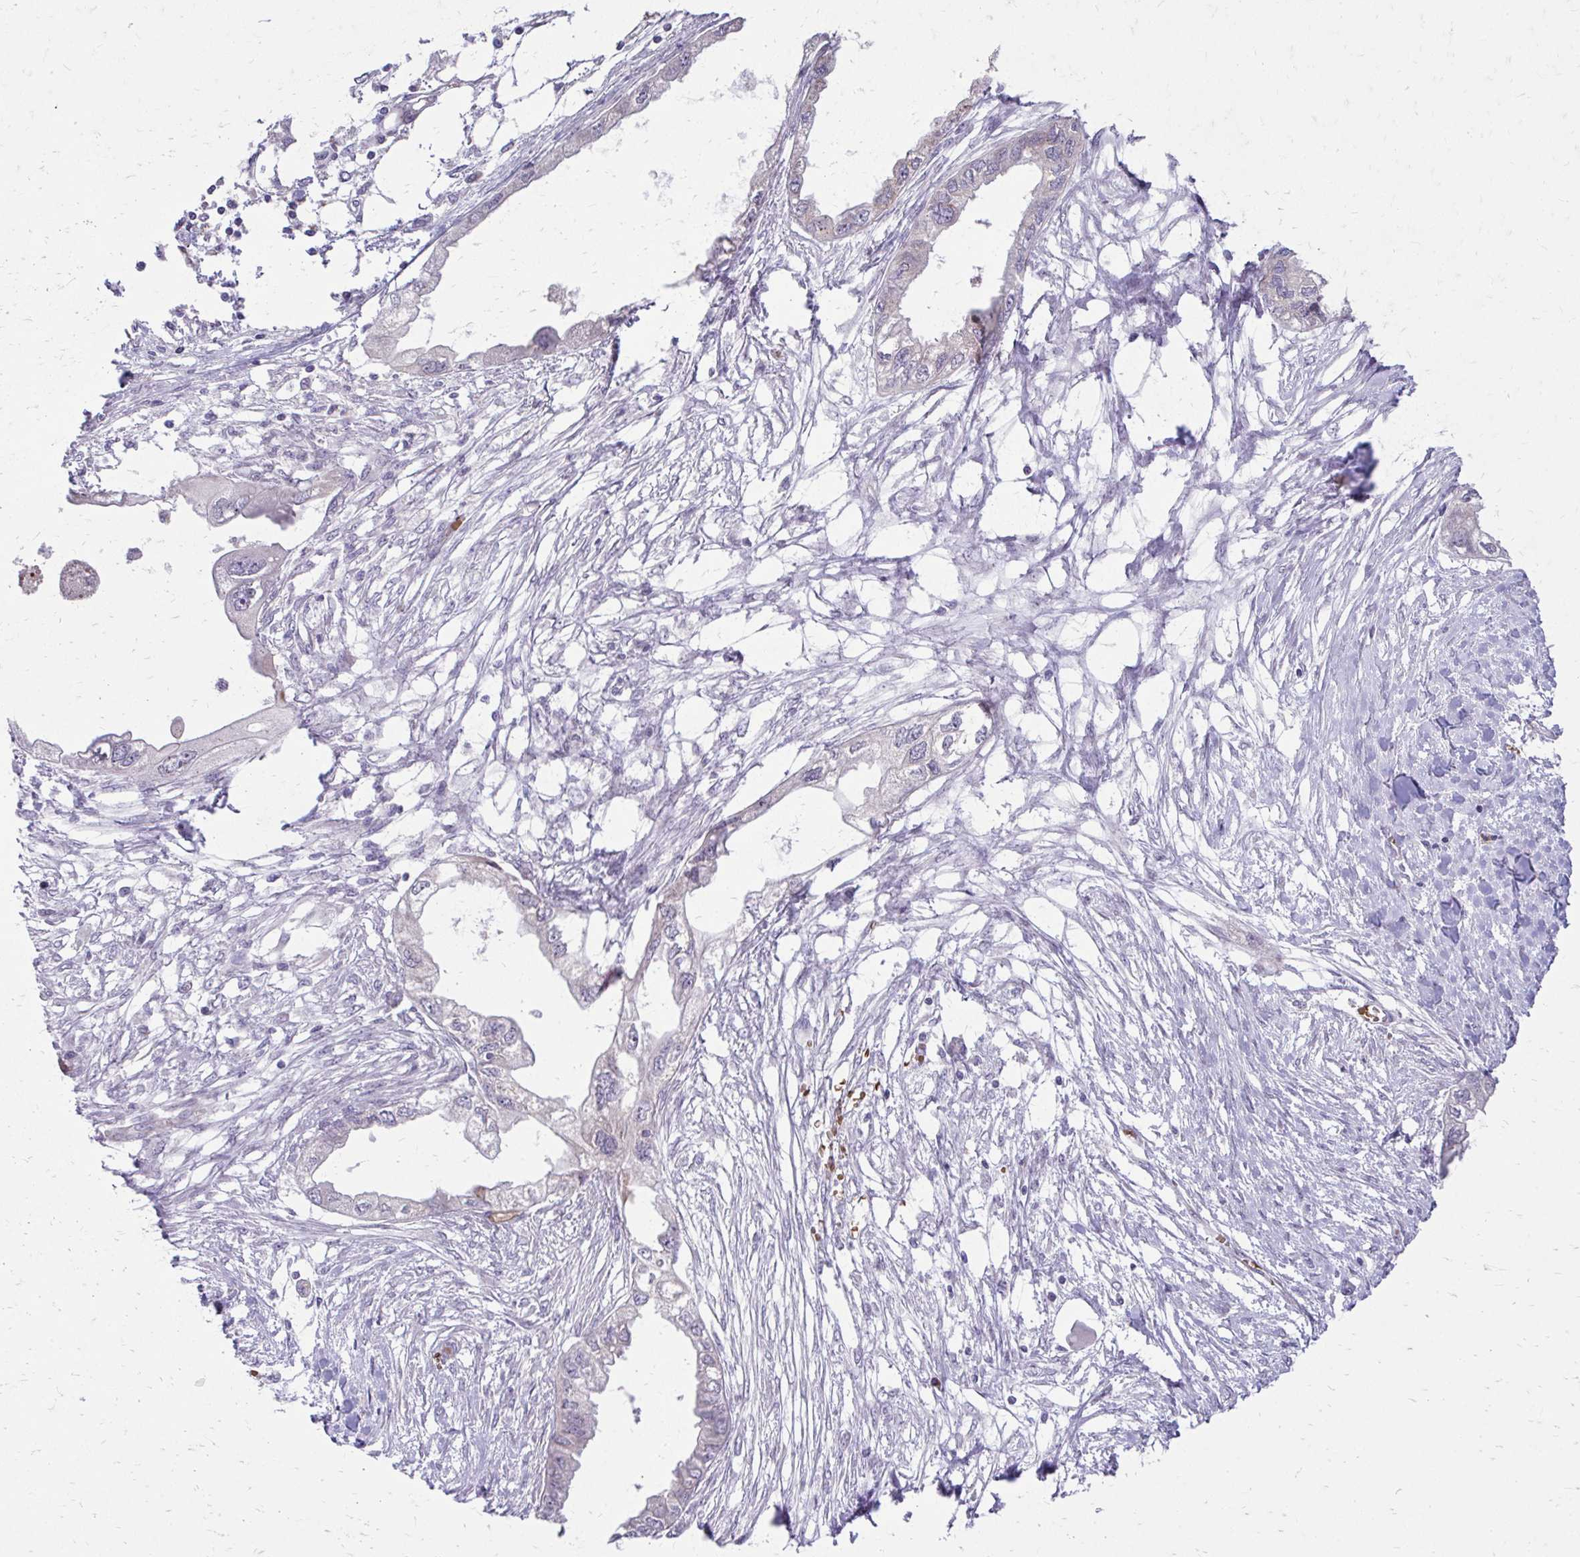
{"staining": {"intensity": "negative", "quantity": "none", "location": "none"}, "tissue": "endometrial cancer", "cell_type": "Tumor cells", "image_type": "cancer", "snomed": [{"axis": "morphology", "description": "Adenocarcinoma, NOS"}, {"axis": "morphology", "description": "Adenocarcinoma, metastatic, NOS"}, {"axis": "topography", "description": "Adipose tissue"}, {"axis": "topography", "description": "Endometrium"}], "caption": "Tumor cells are negative for protein expression in human metastatic adenocarcinoma (endometrial).", "gene": "FUNDC2", "patient": {"sex": "female", "age": 67}}